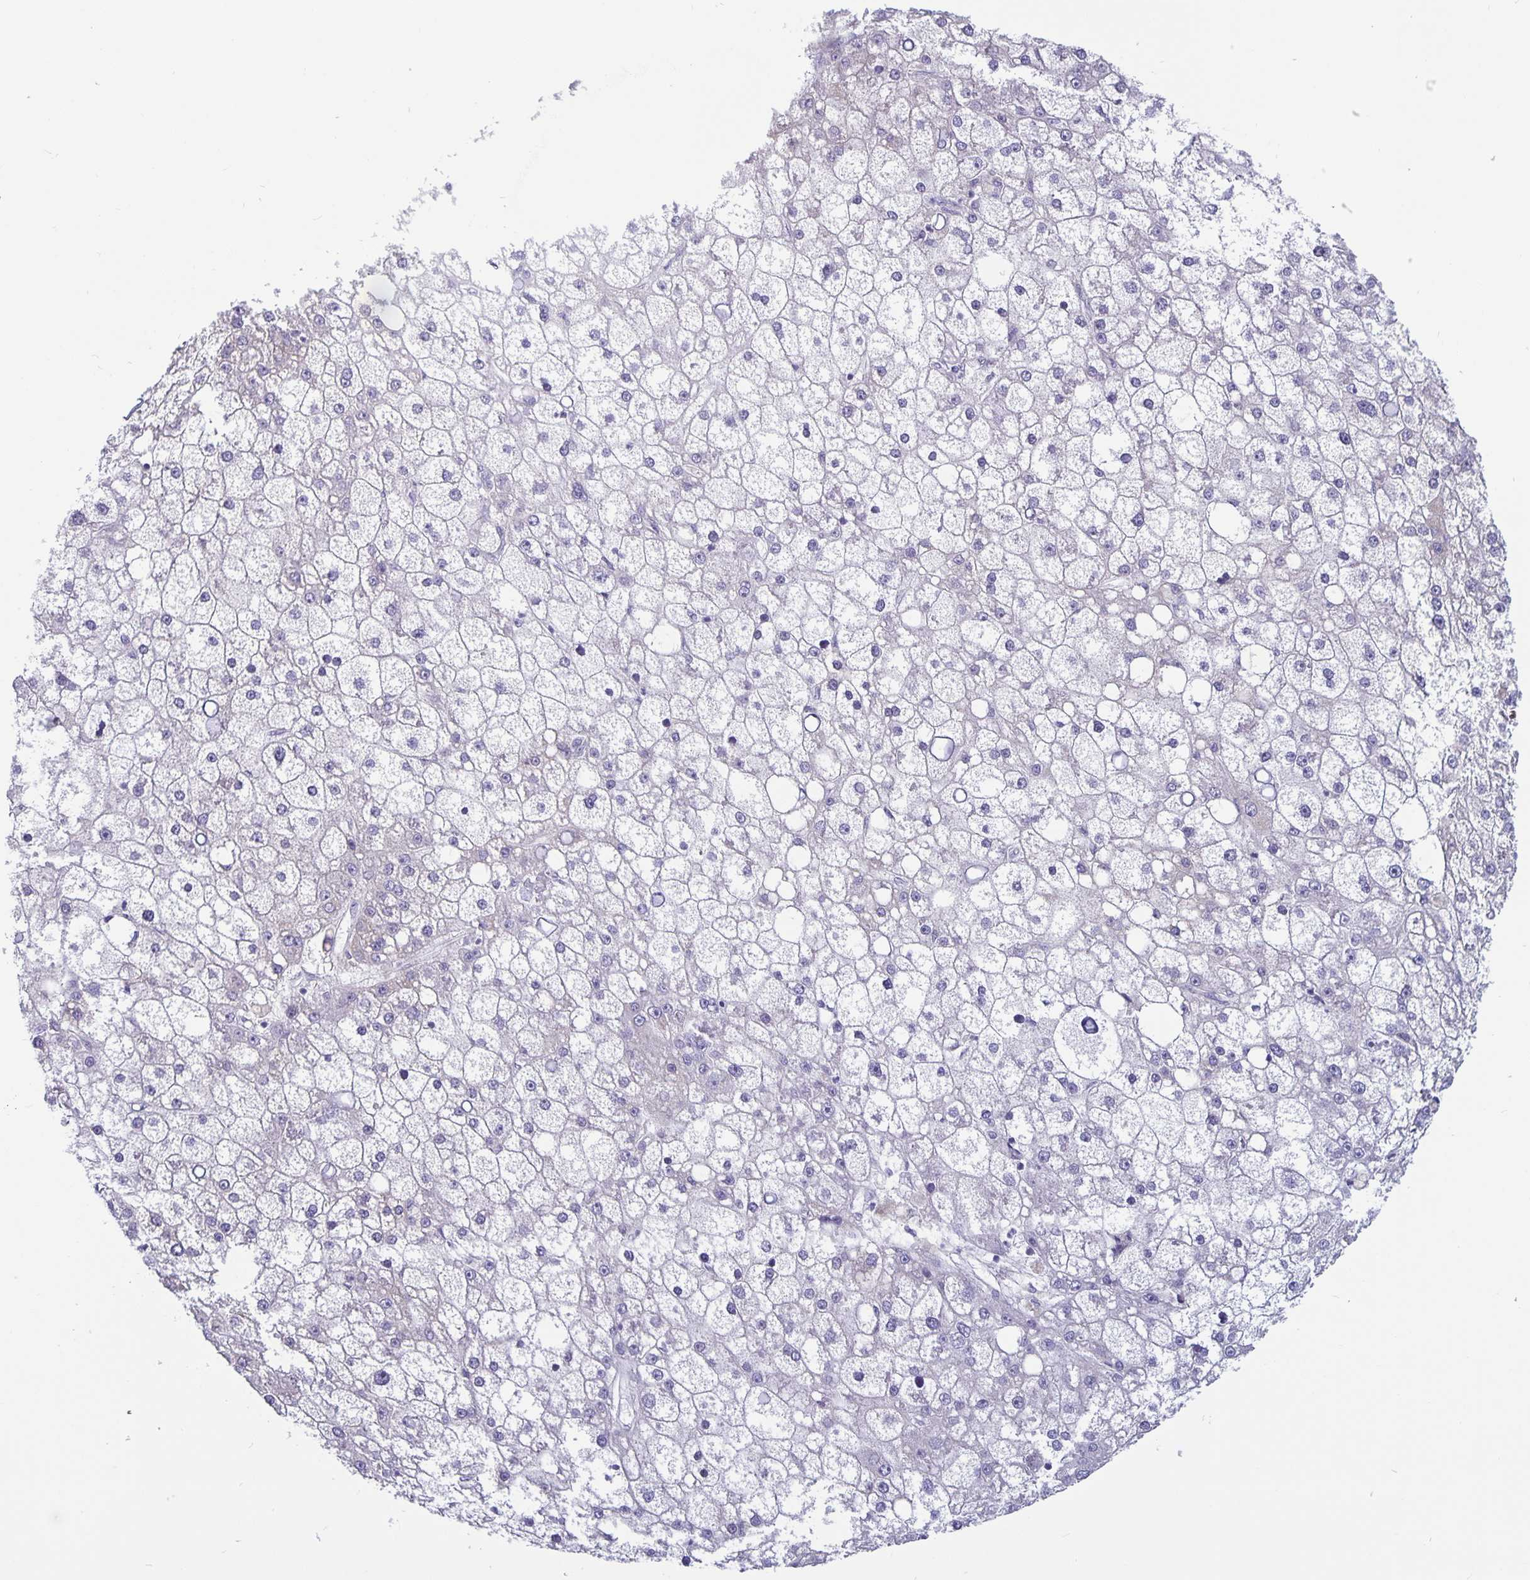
{"staining": {"intensity": "negative", "quantity": "none", "location": "none"}, "tissue": "liver cancer", "cell_type": "Tumor cells", "image_type": "cancer", "snomed": [{"axis": "morphology", "description": "Carcinoma, Hepatocellular, NOS"}, {"axis": "topography", "description": "Liver"}], "caption": "A high-resolution image shows immunohistochemistry staining of liver cancer (hepatocellular carcinoma), which displays no significant expression in tumor cells.", "gene": "PLCB3", "patient": {"sex": "male", "age": 67}}